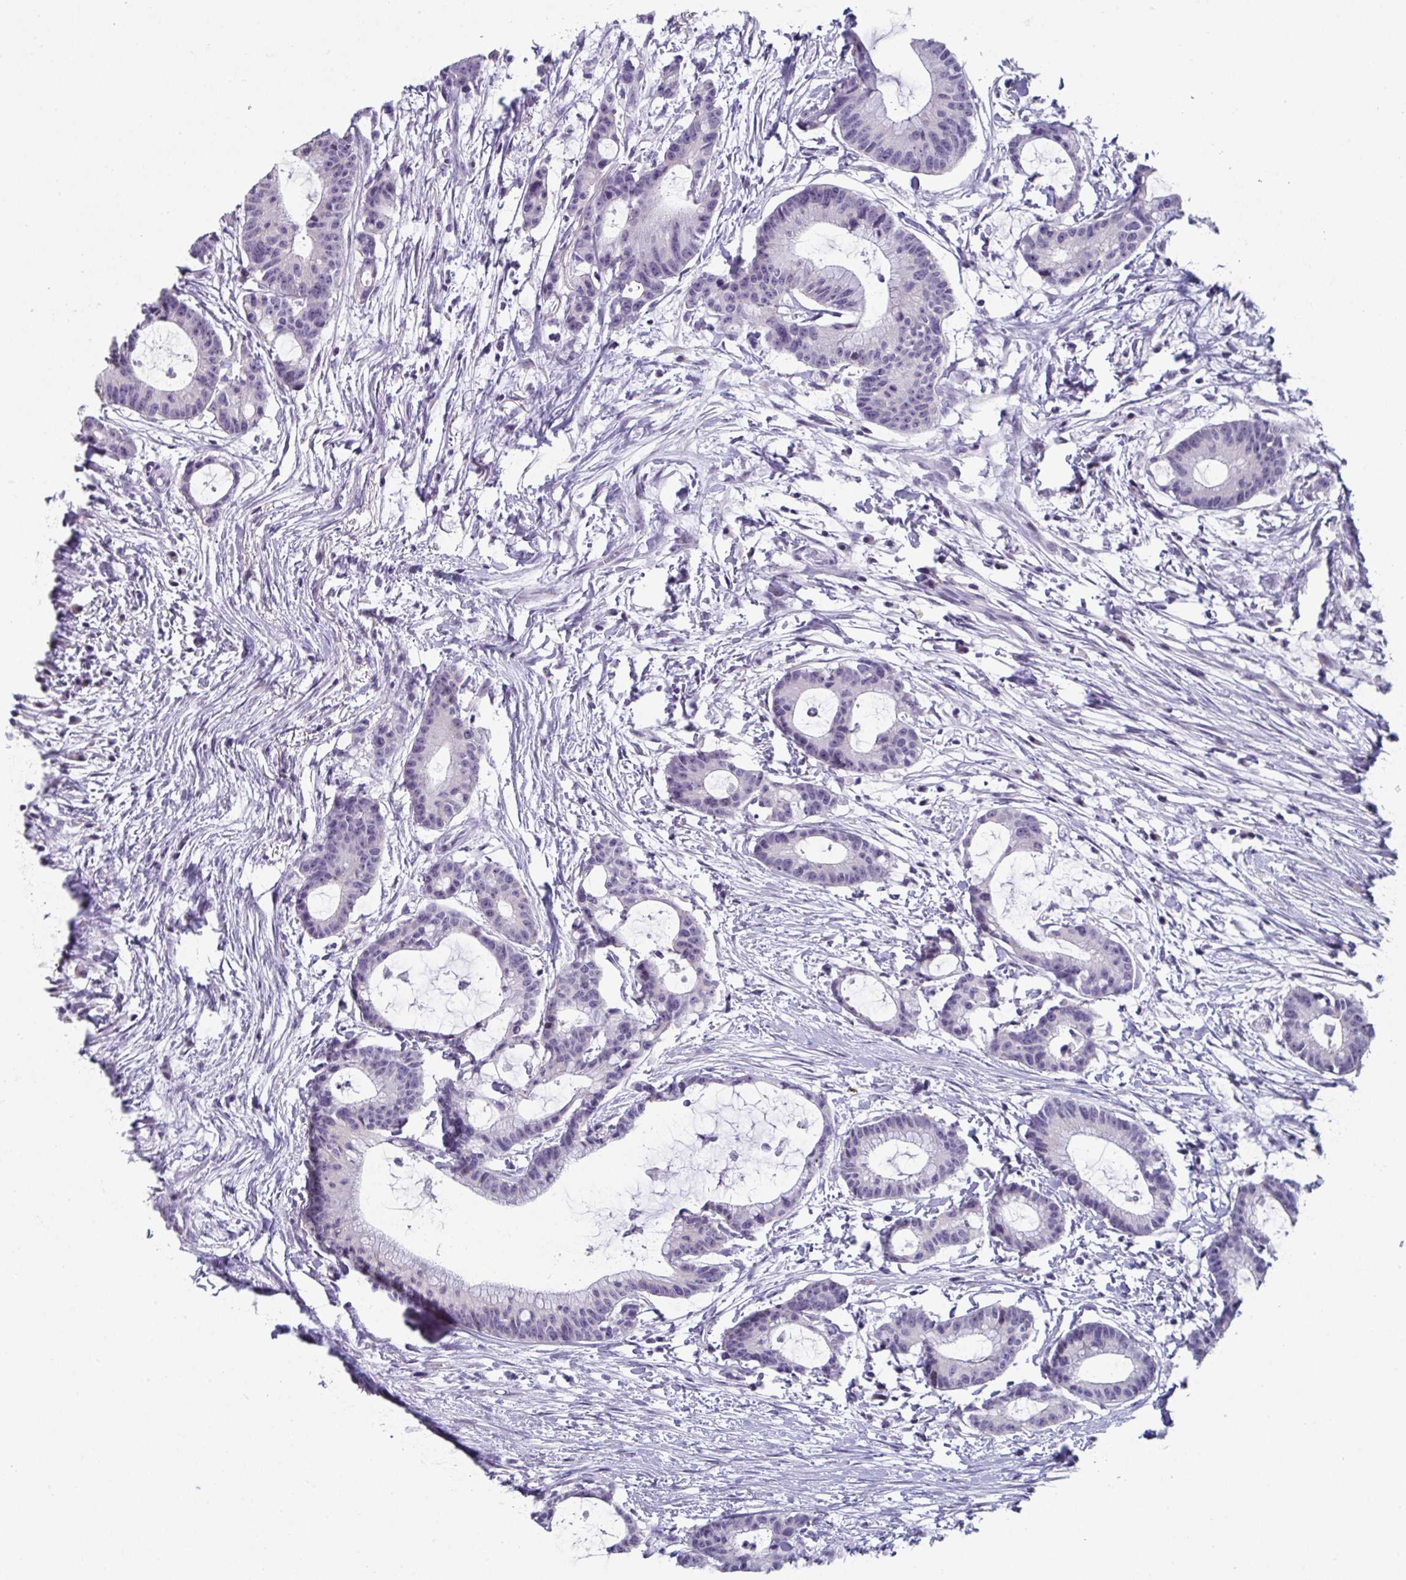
{"staining": {"intensity": "negative", "quantity": "none", "location": "none"}, "tissue": "colorectal cancer", "cell_type": "Tumor cells", "image_type": "cancer", "snomed": [{"axis": "morphology", "description": "Adenocarcinoma, NOS"}, {"axis": "topography", "description": "Colon"}], "caption": "This is an immunohistochemistry image of human colorectal cancer. There is no positivity in tumor cells.", "gene": "VSIG10L", "patient": {"sex": "female", "age": 78}}